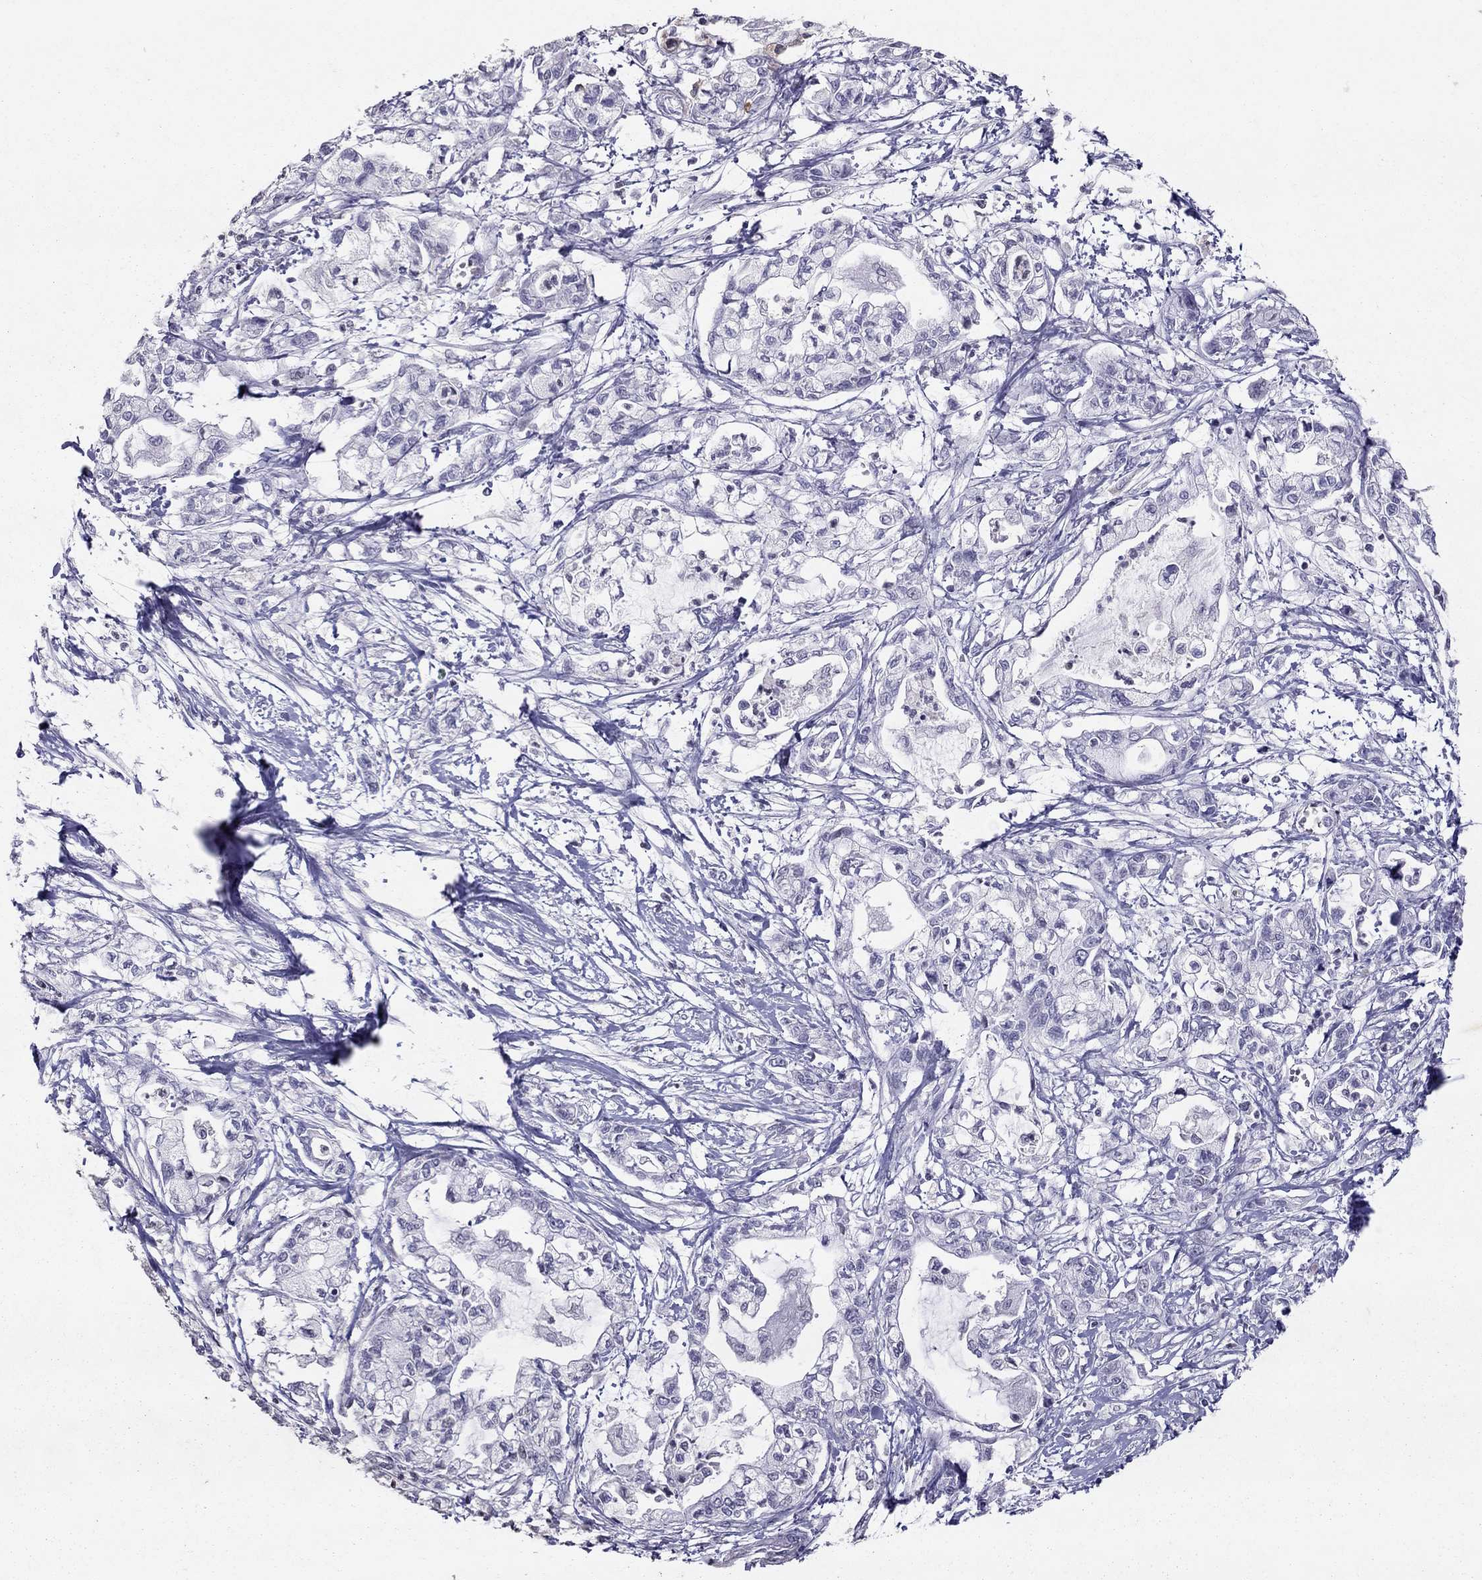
{"staining": {"intensity": "negative", "quantity": "none", "location": "none"}, "tissue": "pancreatic cancer", "cell_type": "Tumor cells", "image_type": "cancer", "snomed": [{"axis": "morphology", "description": "Adenocarcinoma, NOS"}, {"axis": "topography", "description": "Pancreas"}], "caption": "Pancreatic adenocarcinoma was stained to show a protein in brown. There is no significant expression in tumor cells.", "gene": "TSHB", "patient": {"sex": "male", "age": 54}}